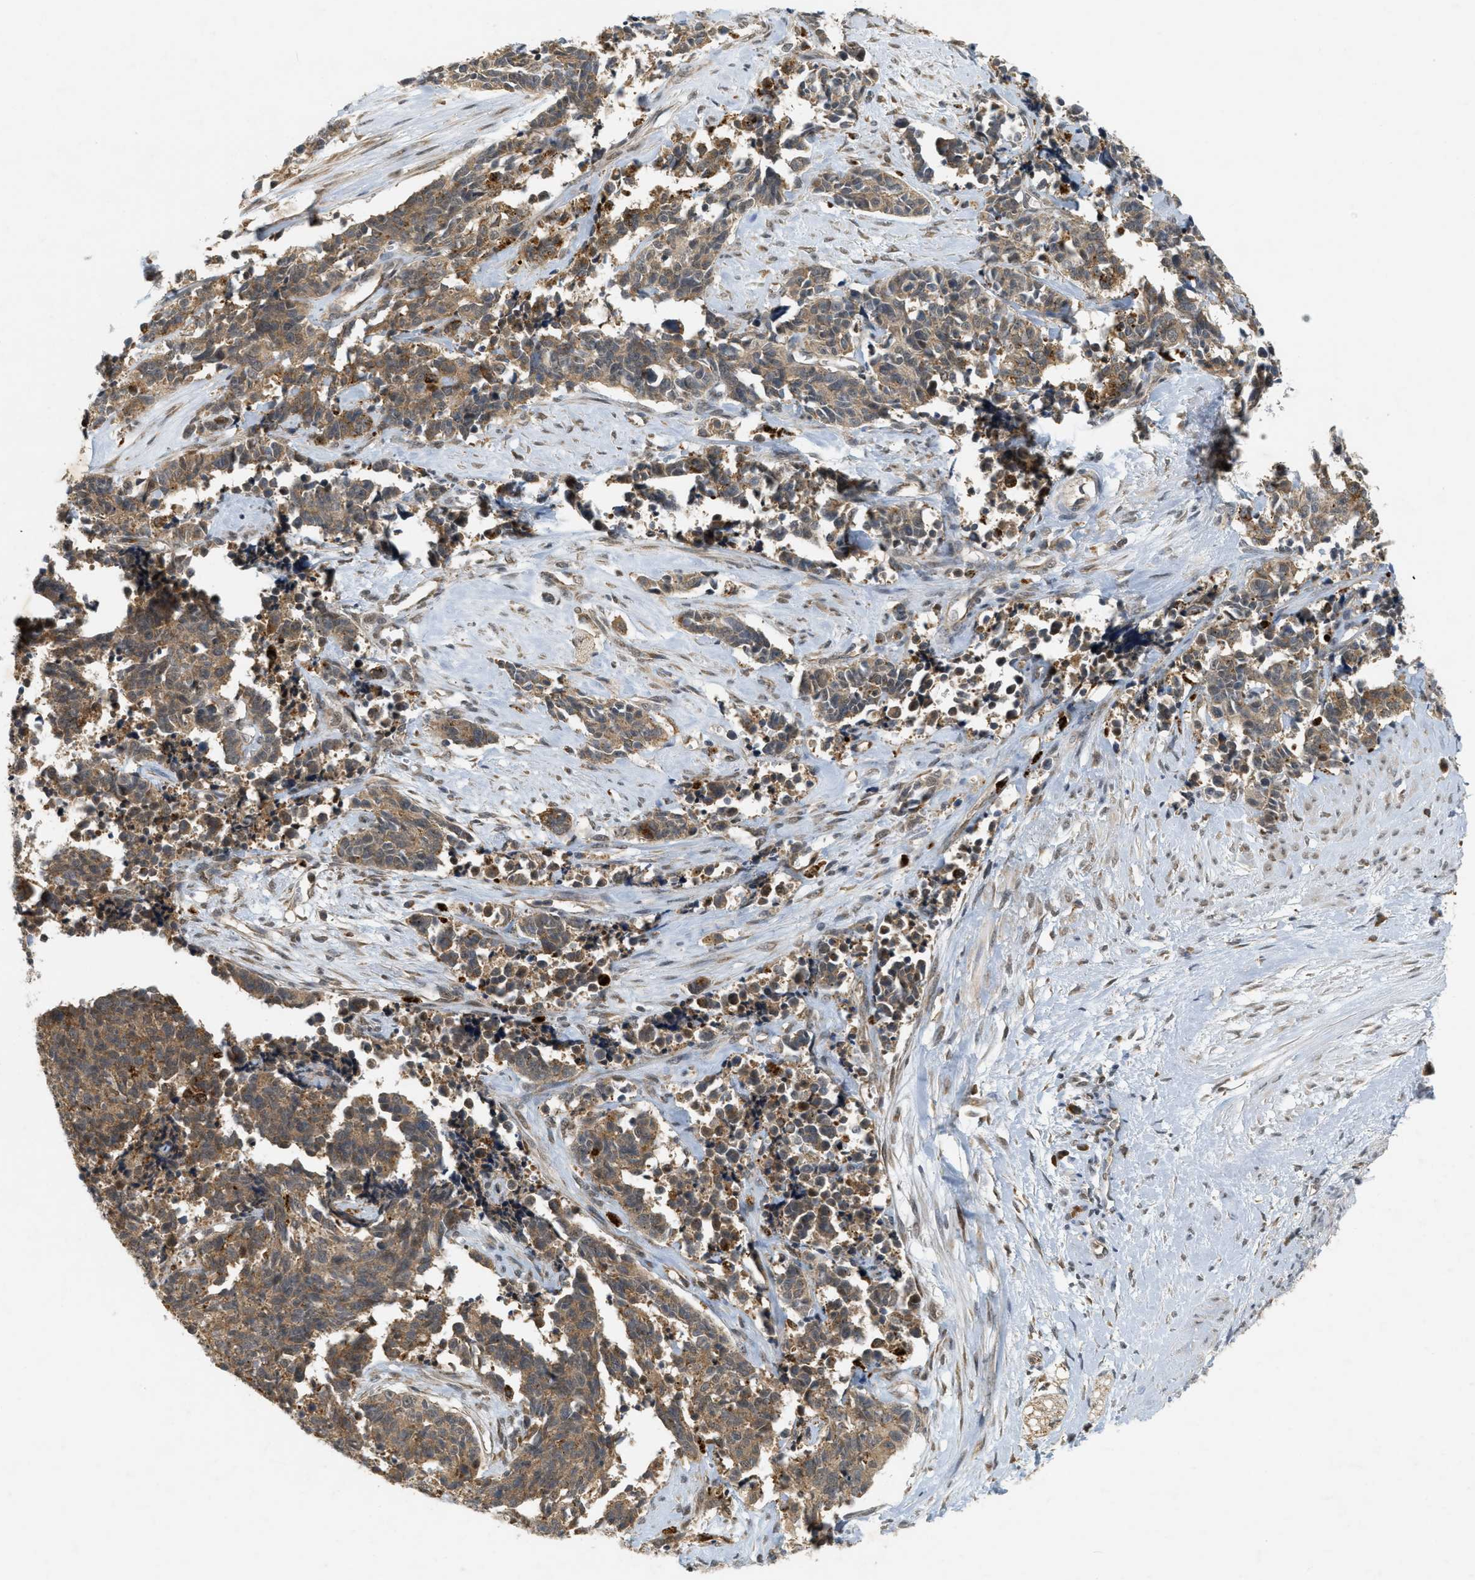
{"staining": {"intensity": "moderate", "quantity": ">75%", "location": "cytoplasmic/membranous"}, "tissue": "cervical cancer", "cell_type": "Tumor cells", "image_type": "cancer", "snomed": [{"axis": "morphology", "description": "Squamous cell carcinoma, NOS"}, {"axis": "topography", "description": "Cervix"}], "caption": "DAB immunohistochemical staining of human cervical squamous cell carcinoma exhibits moderate cytoplasmic/membranous protein staining in approximately >75% of tumor cells. (brown staining indicates protein expression, while blue staining denotes nuclei).", "gene": "PRKD1", "patient": {"sex": "female", "age": 35}}